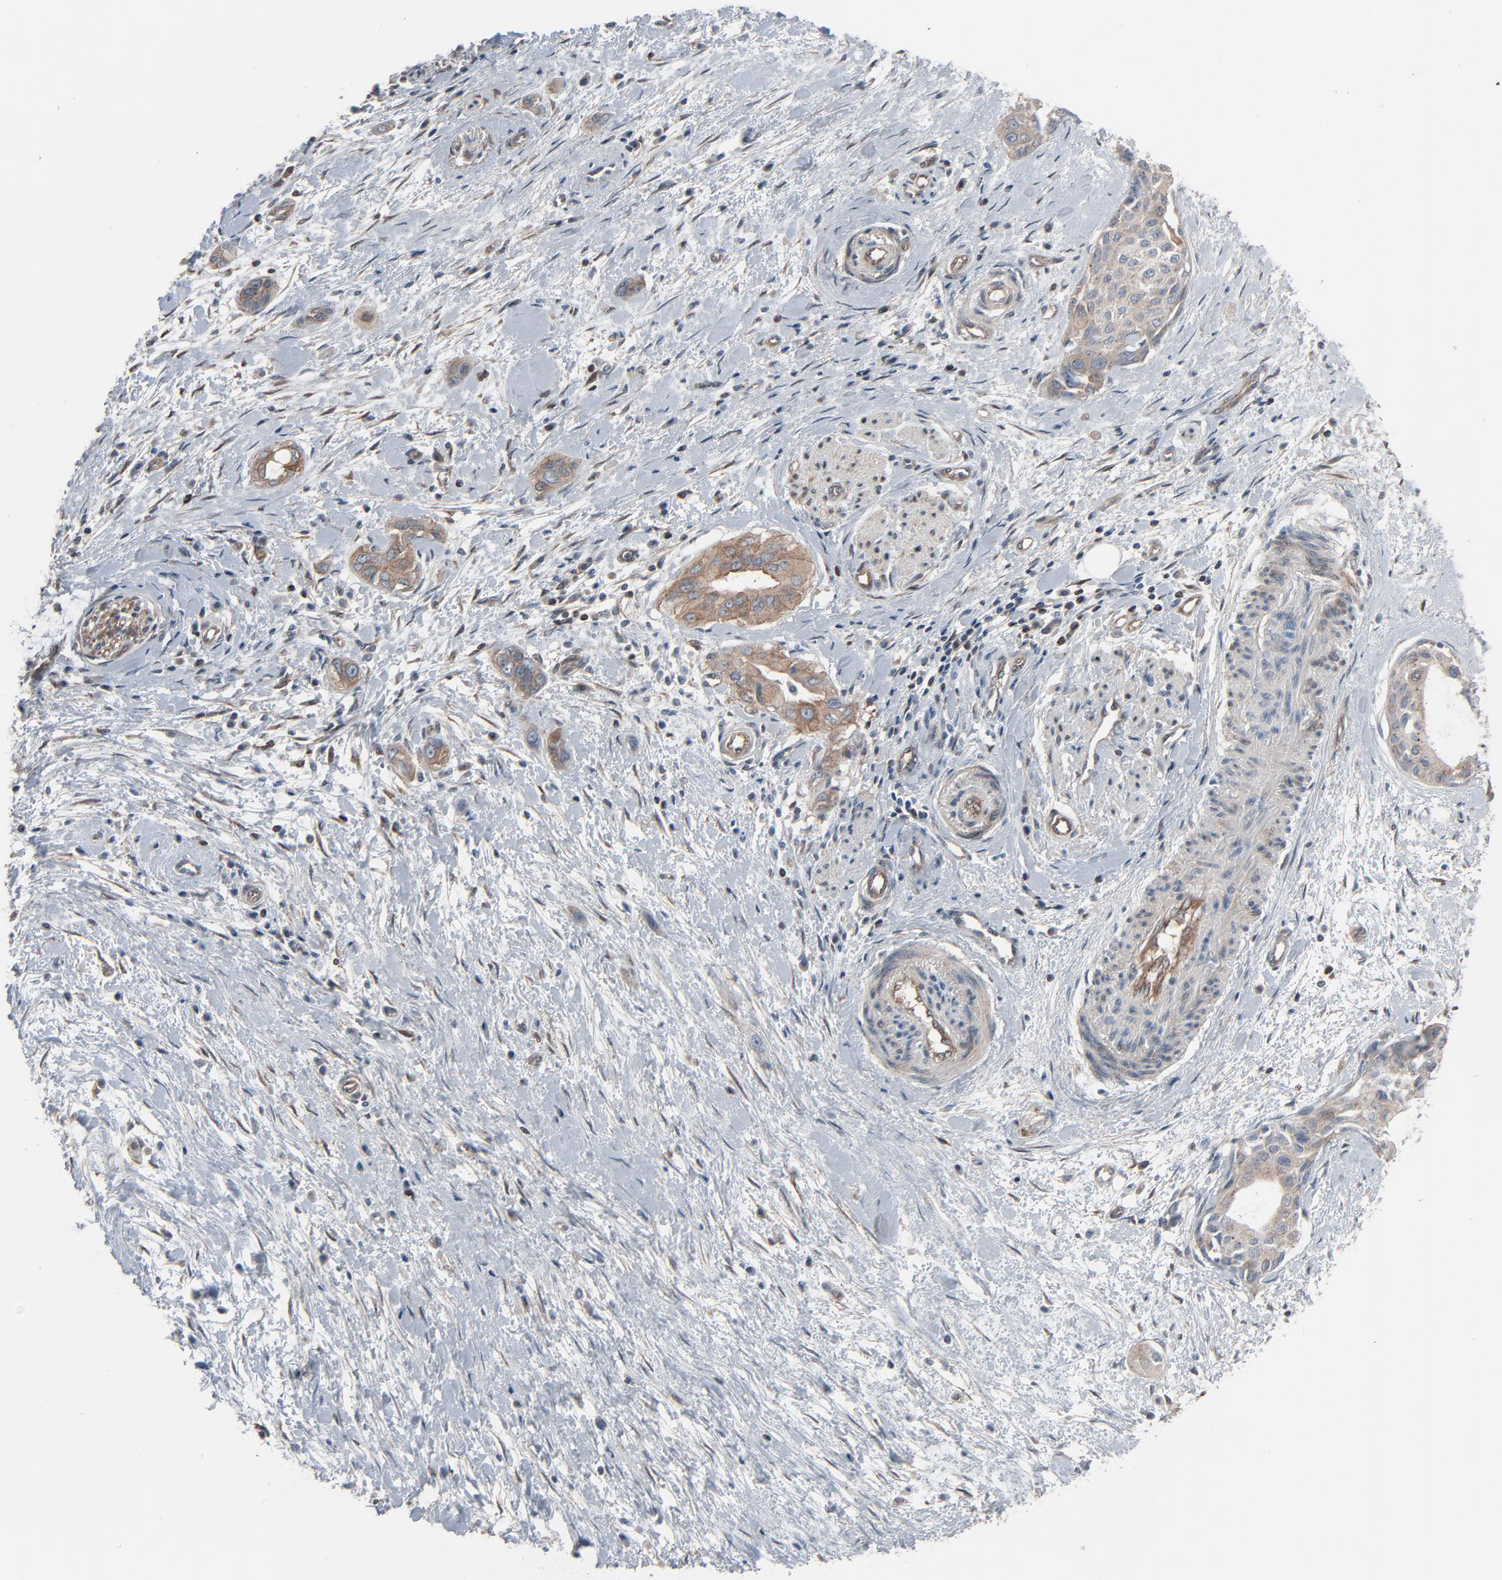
{"staining": {"intensity": "weak", "quantity": ">75%", "location": "cytoplasmic/membranous"}, "tissue": "pancreatic cancer", "cell_type": "Tumor cells", "image_type": "cancer", "snomed": [{"axis": "morphology", "description": "Adenocarcinoma, NOS"}, {"axis": "topography", "description": "Pancreas"}], "caption": "Pancreatic cancer was stained to show a protein in brown. There is low levels of weak cytoplasmic/membranous staining in approximately >75% of tumor cells.", "gene": "OPTN", "patient": {"sex": "female", "age": 60}}